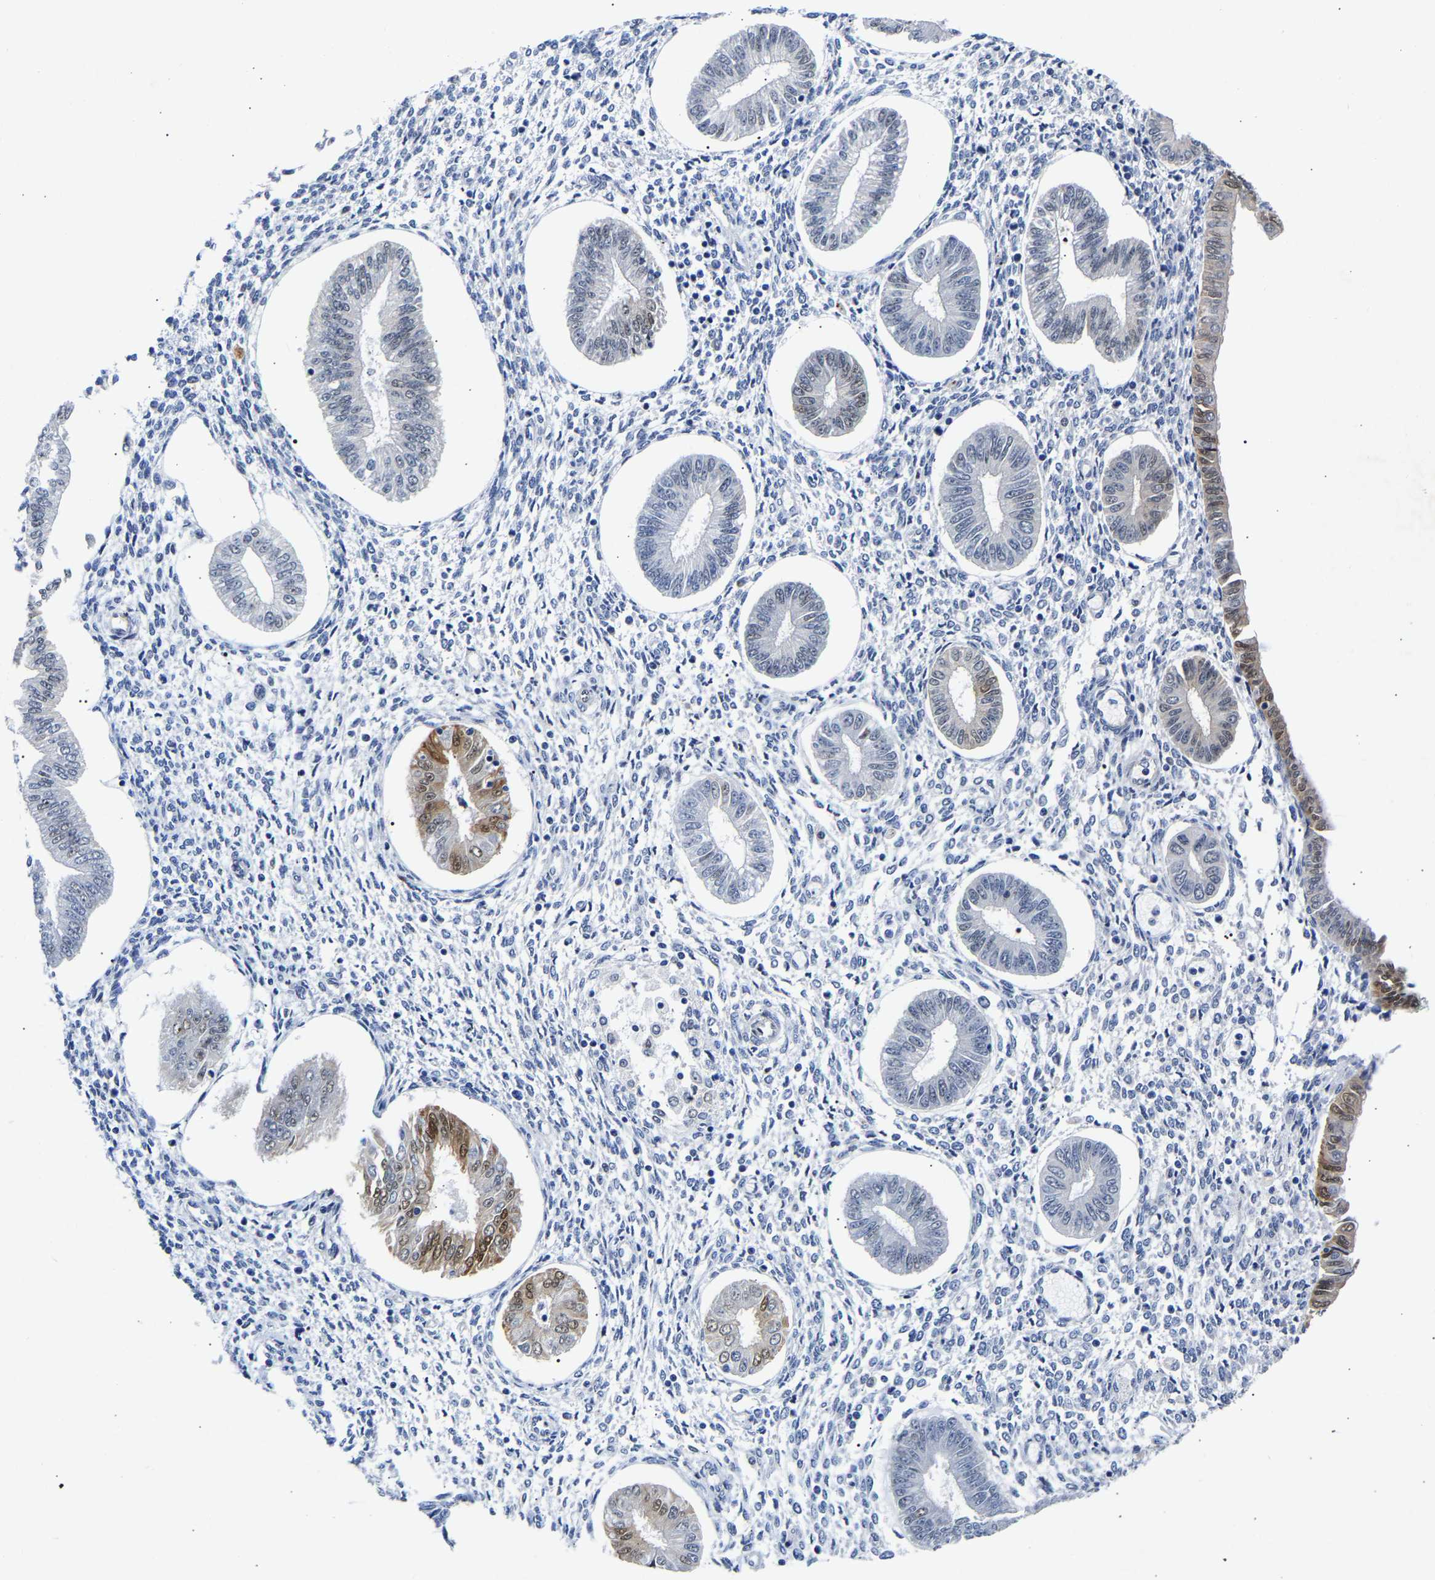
{"staining": {"intensity": "negative", "quantity": "none", "location": "none"}, "tissue": "endometrium", "cell_type": "Cells in endometrial stroma", "image_type": "normal", "snomed": [{"axis": "morphology", "description": "Normal tissue, NOS"}, {"axis": "topography", "description": "Endometrium"}], "caption": "DAB (3,3'-diaminobenzidine) immunohistochemical staining of unremarkable endometrium demonstrates no significant positivity in cells in endometrial stroma.", "gene": "CCDC6", "patient": {"sex": "female", "age": 50}}